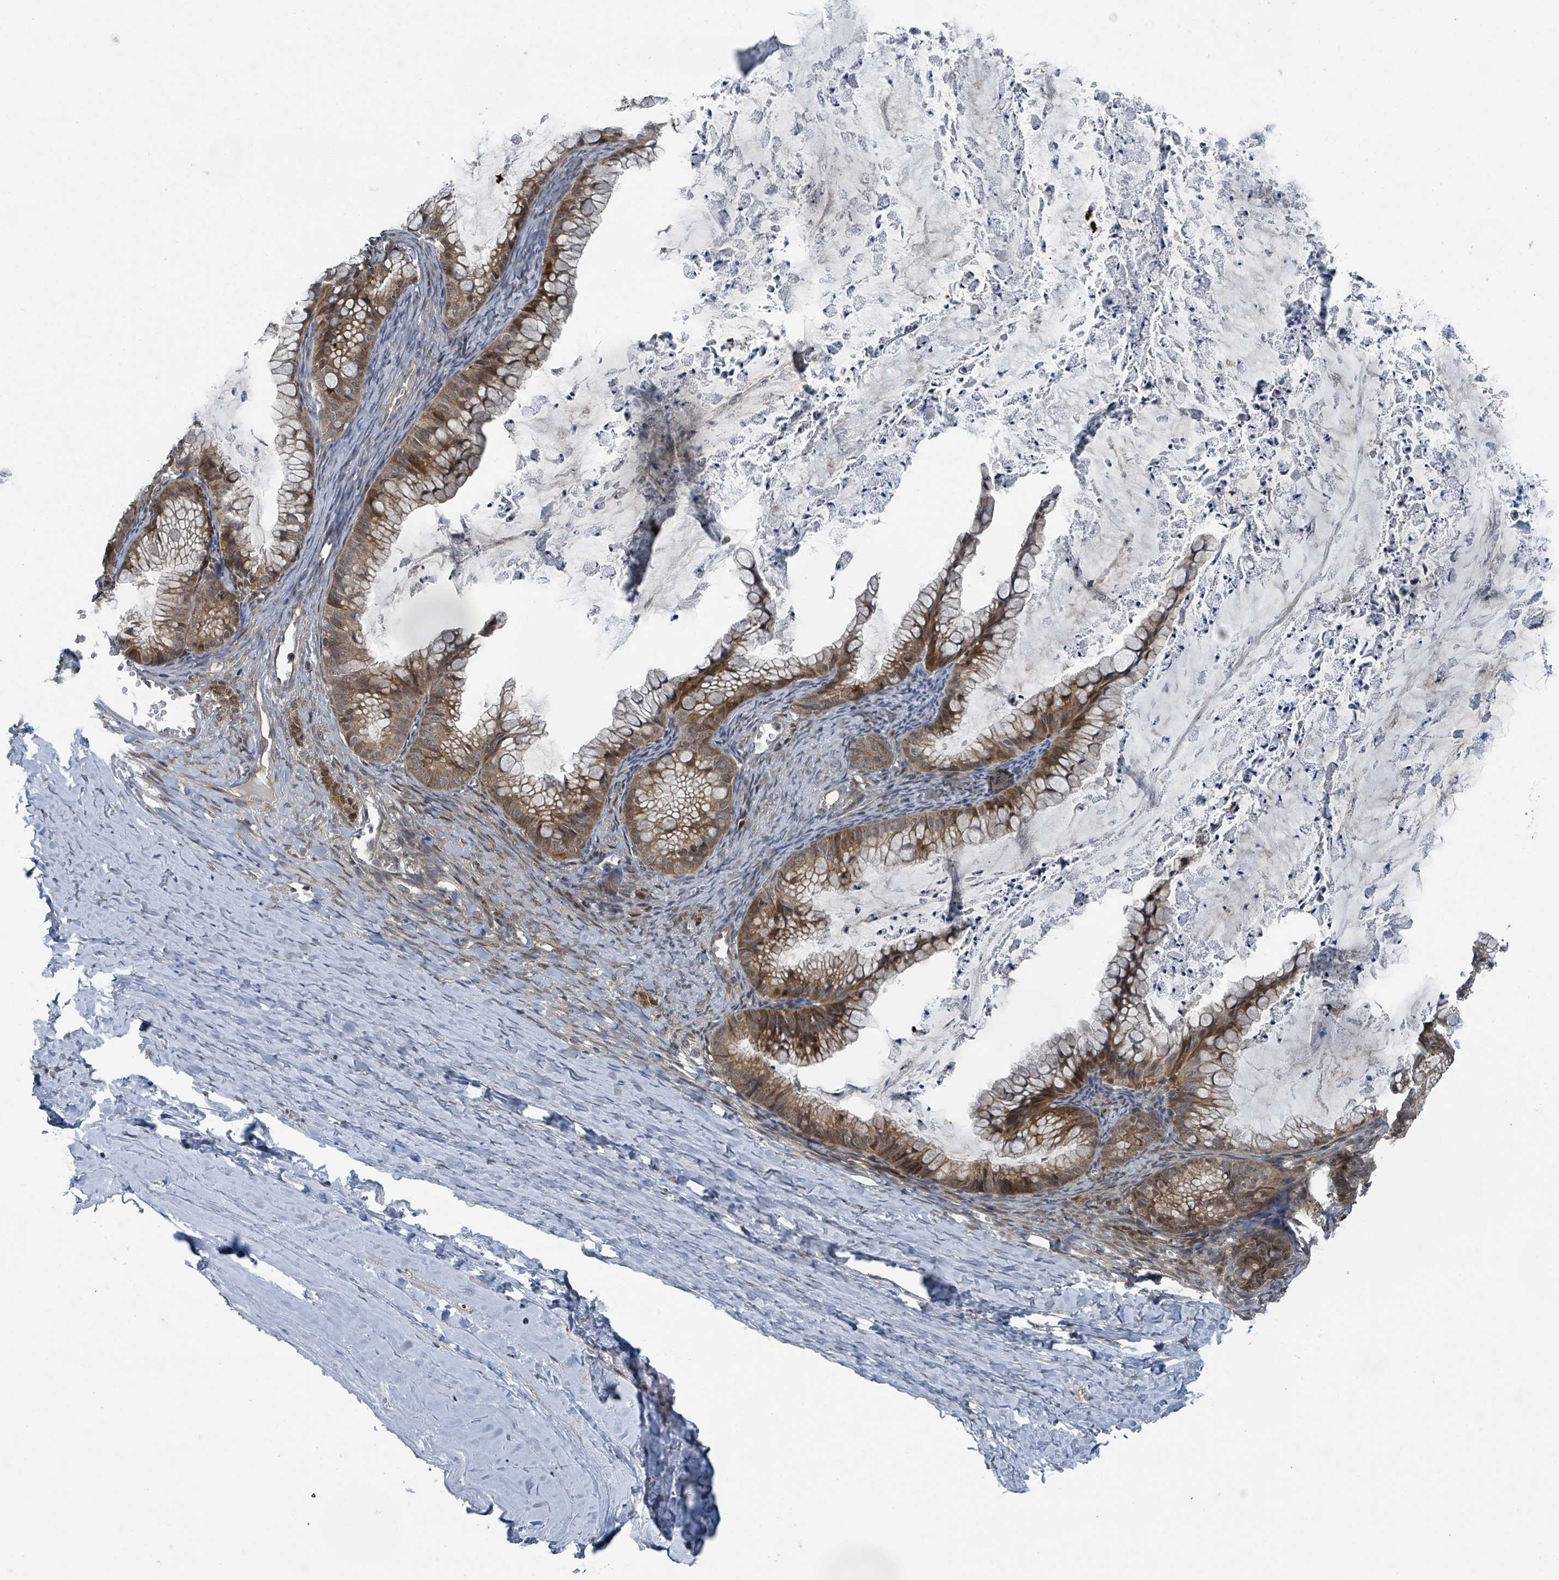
{"staining": {"intensity": "moderate", "quantity": ">75%", "location": "cytoplasmic/membranous,nuclear"}, "tissue": "ovarian cancer", "cell_type": "Tumor cells", "image_type": "cancer", "snomed": [{"axis": "morphology", "description": "Cystadenocarcinoma, mucinous, NOS"}, {"axis": "topography", "description": "Ovary"}], "caption": "Moderate cytoplasmic/membranous and nuclear staining is present in approximately >75% of tumor cells in mucinous cystadenocarcinoma (ovarian).", "gene": "GOLGA7", "patient": {"sex": "female", "age": 35}}